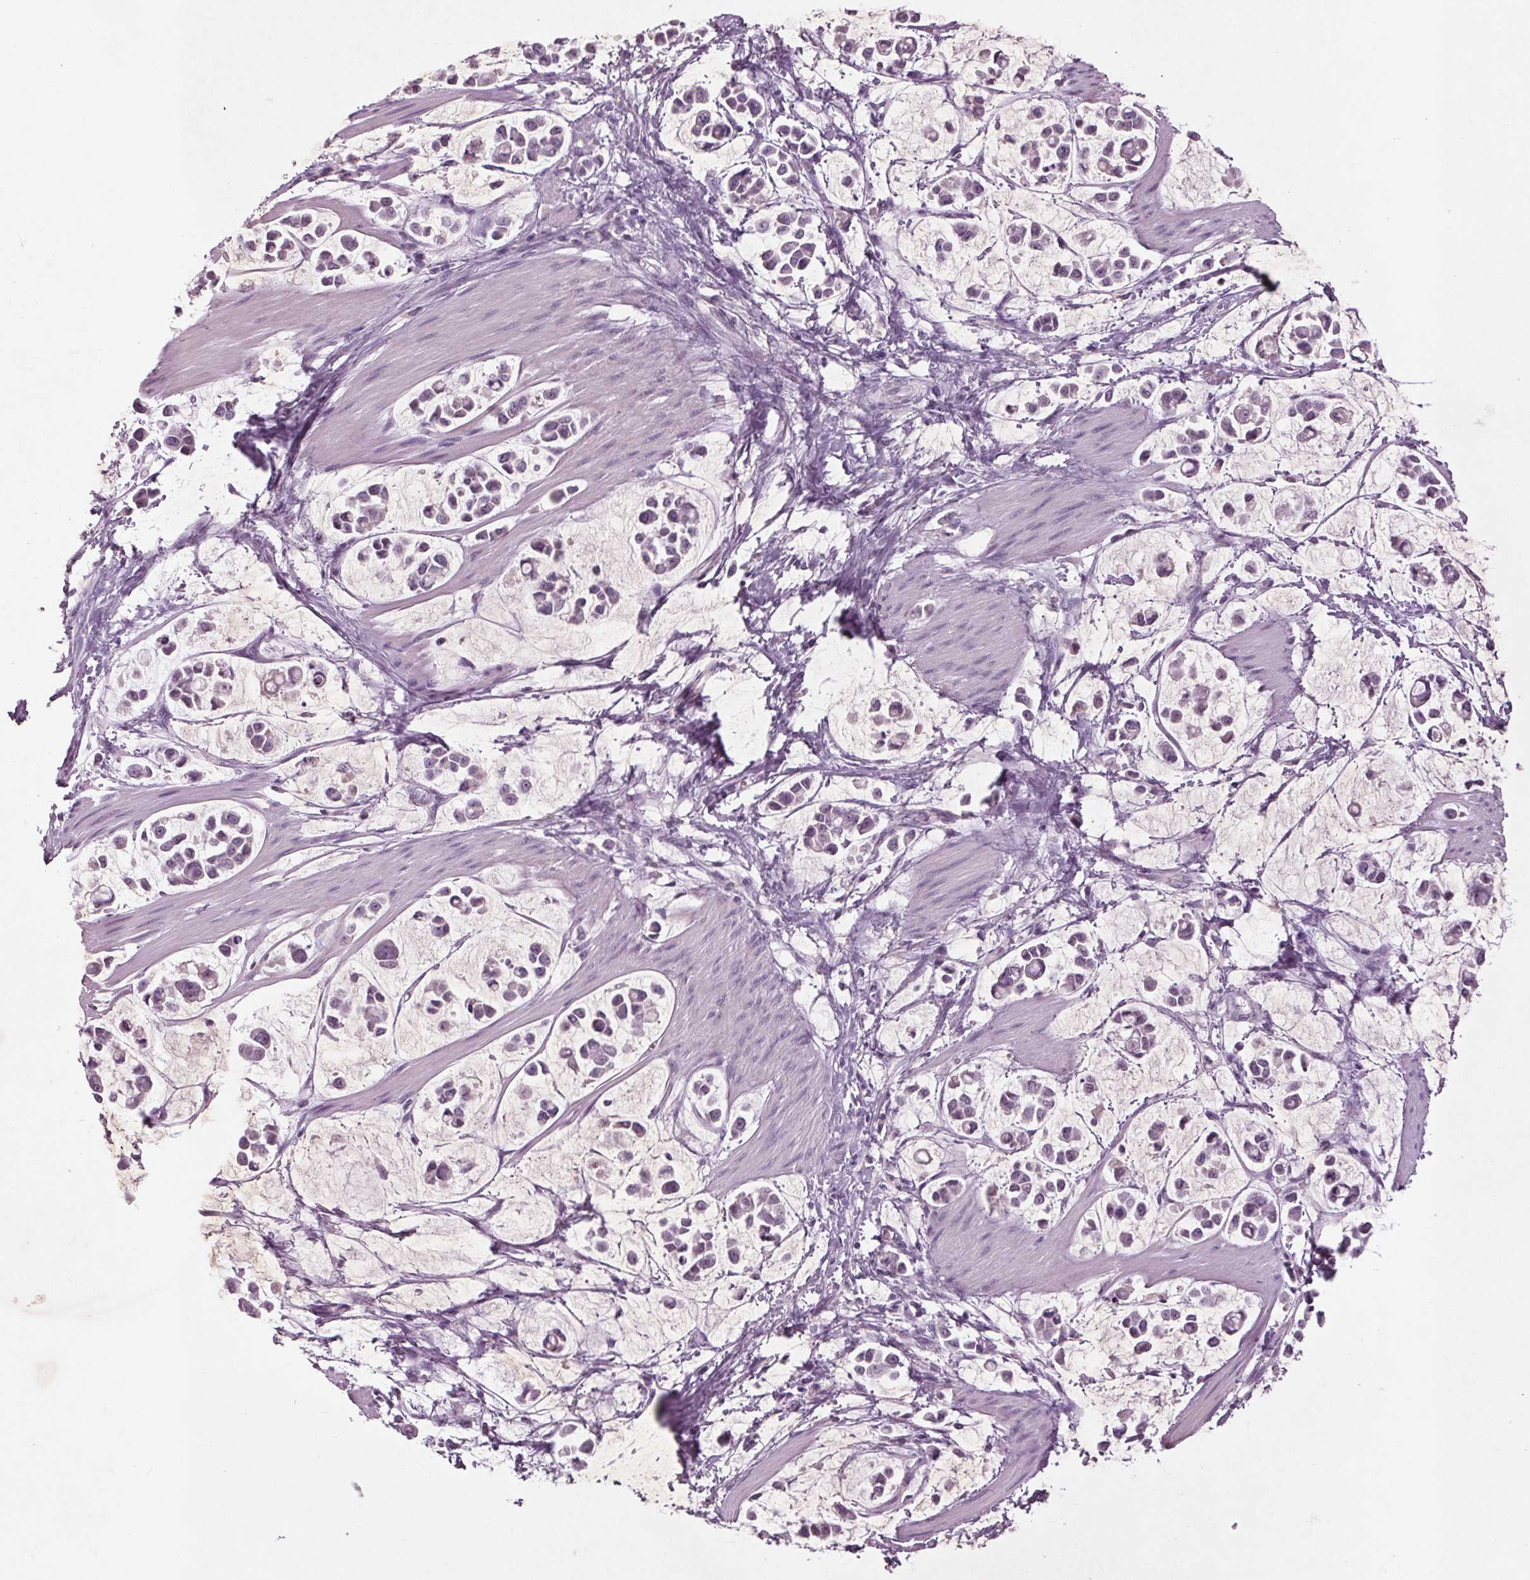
{"staining": {"intensity": "negative", "quantity": "none", "location": "none"}, "tissue": "stomach cancer", "cell_type": "Tumor cells", "image_type": "cancer", "snomed": [{"axis": "morphology", "description": "Adenocarcinoma, NOS"}, {"axis": "topography", "description": "Stomach"}], "caption": "Tumor cells show no significant protein expression in stomach adenocarcinoma. (DAB (3,3'-diaminobenzidine) immunohistochemistry (IHC), high magnification).", "gene": "BHLHE22", "patient": {"sex": "male", "age": 82}}